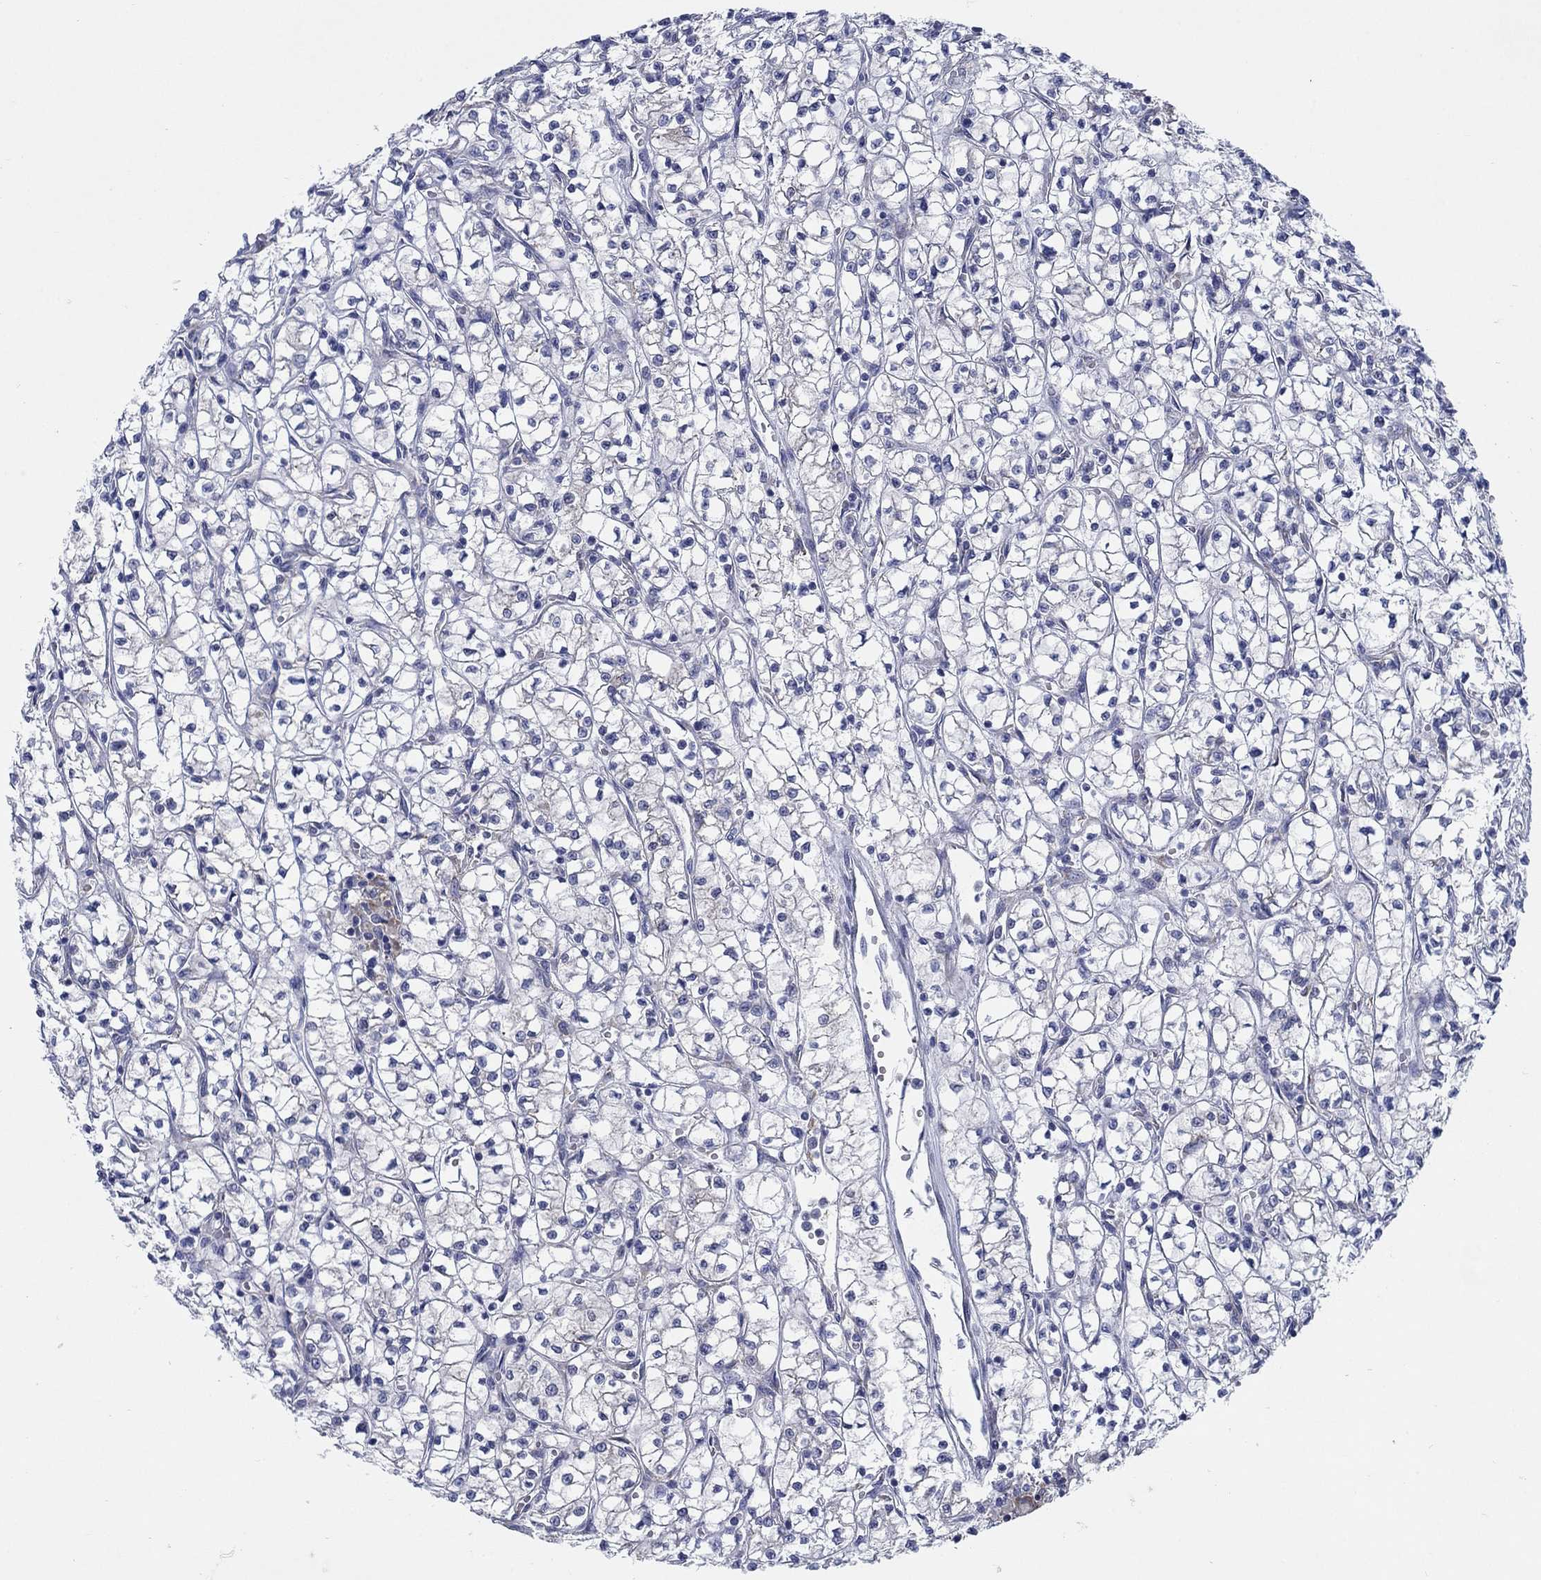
{"staining": {"intensity": "weak", "quantity": "<25%", "location": "cytoplasmic/membranous"}, "tissue": "renal cancer", "cell_type": "Tumor cells", "image_type": "cancer", "snomed": [{"axis": "morphology", "description": "Adenocarcinoma, NOS"}, {"axis": "topography", "description": "Kidney"}], "caption": "The photomicrograph demonstrates no staining of tumor cells in renal adenocarcinoma.", "gene": "TMEM59", "patient": {"sex": "female", "age": 64}}